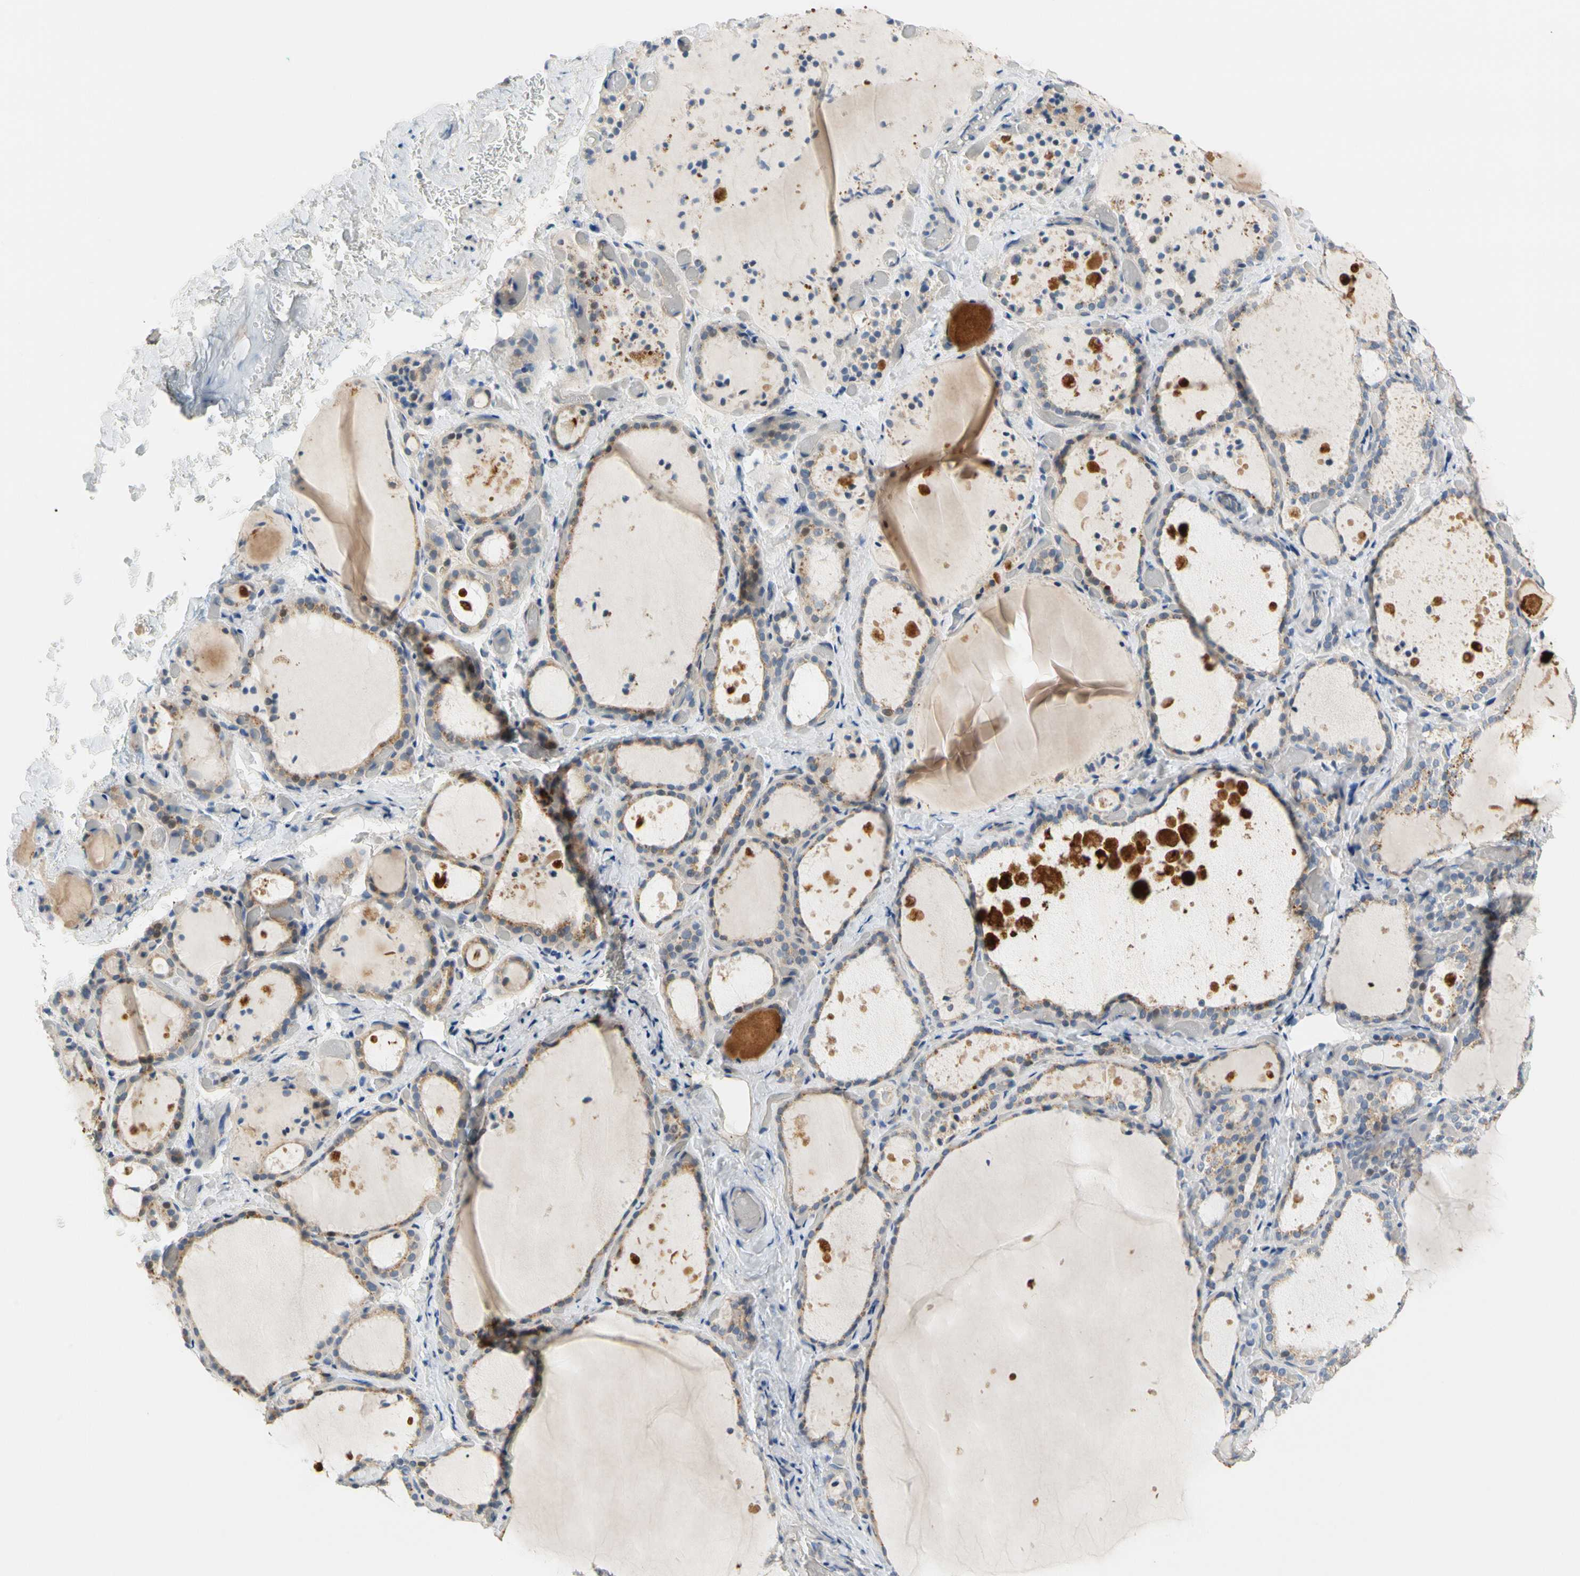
{"staining": {"intensity": "moderate", "quantity": "<25%", "location": "cytoplasmic/membranous"}, "tissue": "thyroid gland", "cell_type": "Glandular cells", "image_type": "normal", "snomed": [{"axis": "morphology", "description": "Normal tissue, NOS"}, {"axis": "topography", "description": "Thyroid gland"}], "caption": "The photomicrograph displays staining of benign thyroid gland, revealing moderate cytoplasmic/membranous protein expression (brown color) within glandular cells.", "gene": "GPSM2", "patient": {"sex": "female", "age": 44}}